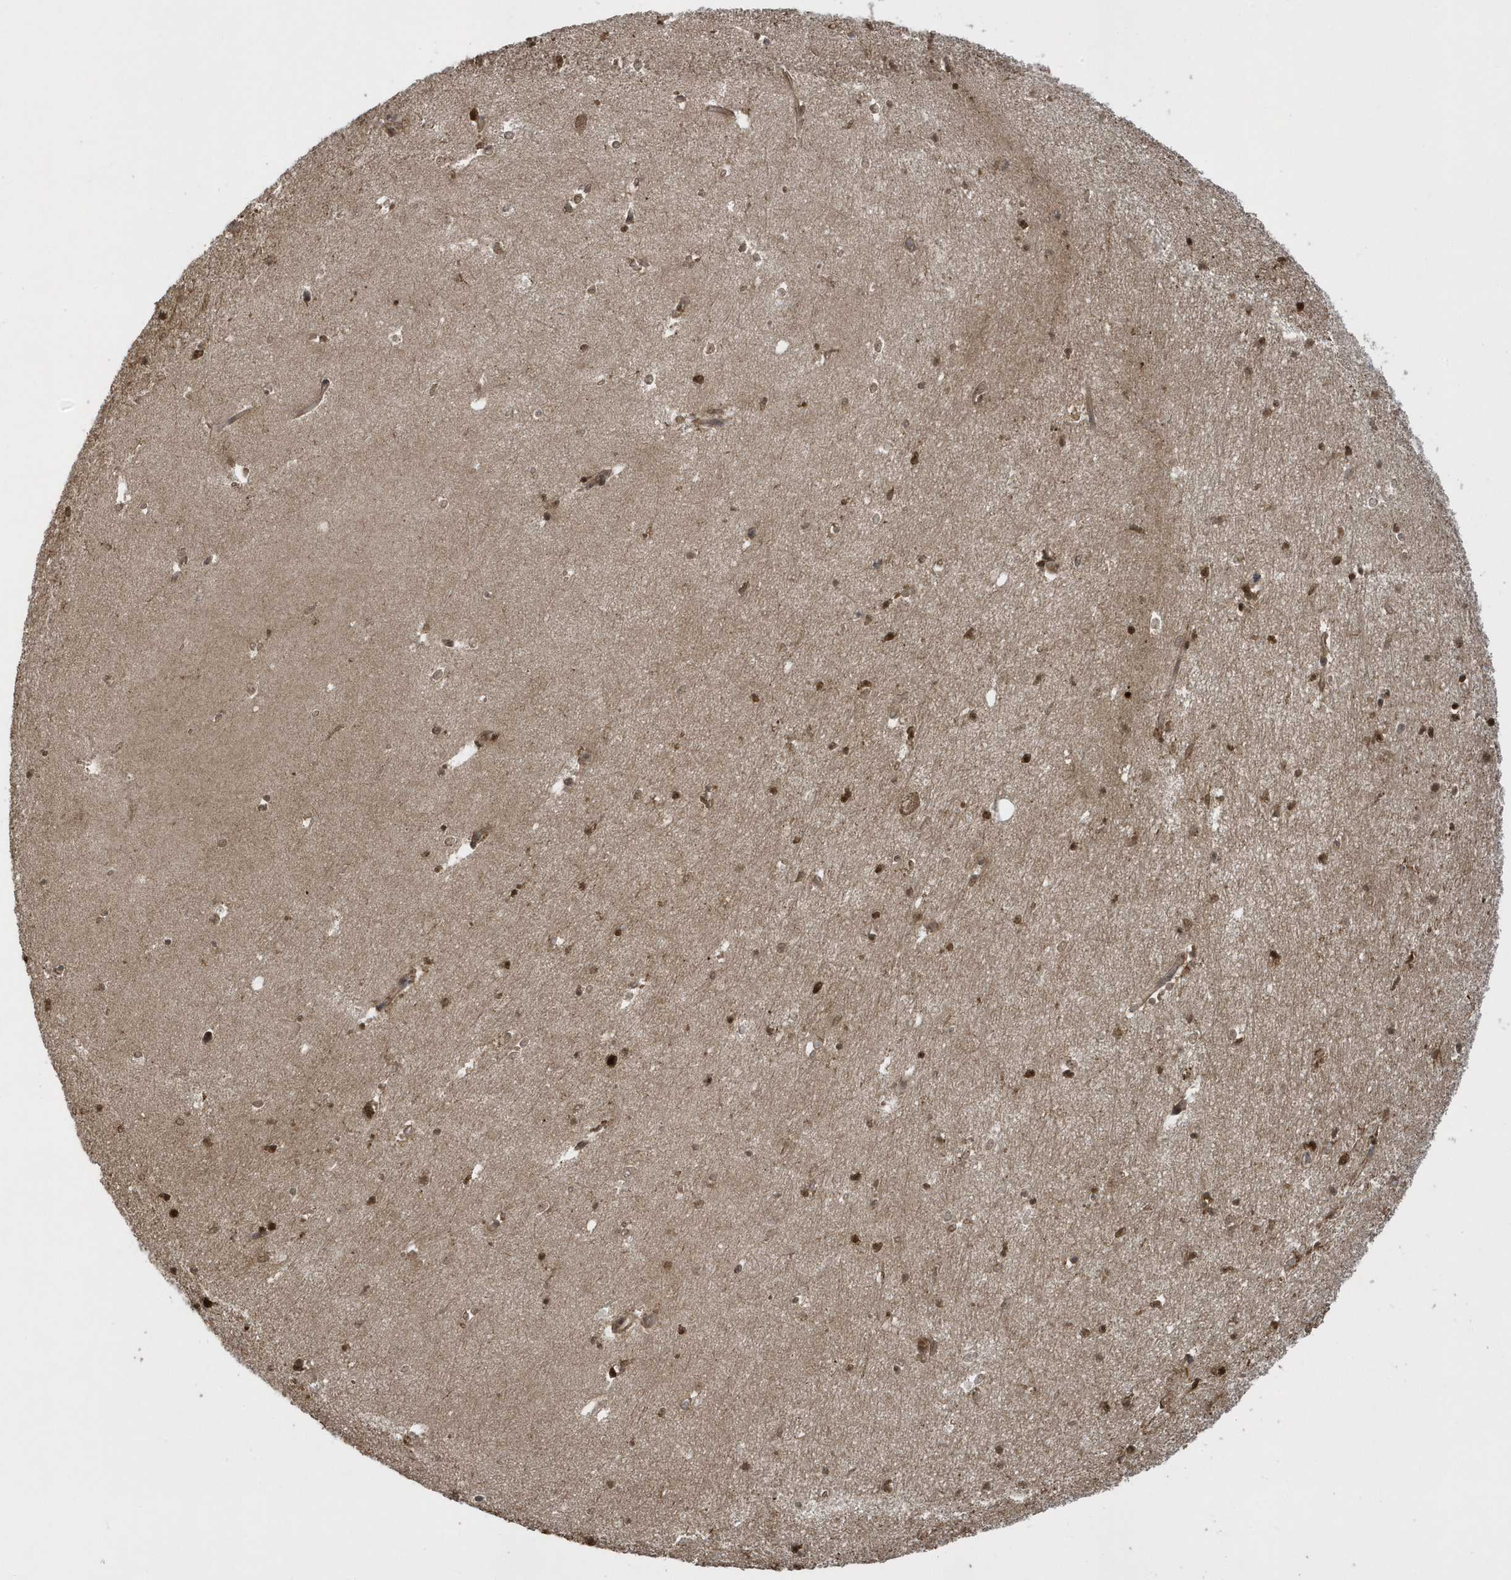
{"staining": {"intensity": "moderate", "quantity": ">75%", "location": "cytoplasmic/membranous"}, "tissue": "hippocampus", "cell_type": "Glial cells", "image_type": "normal", "snomed": [{"axis": "morphology", "description": "Normal tissue, NOS"}, {"axis": "topography", "description": "Hippocampus"}], "caption": "Glial cells exhibit medium levels of moderate cytoplasmic/membranous expression in about >75% of cells in unremarkable hippocampus. Using DAB (brown) and hematoxylin (blue) stains, captured at high magnification using brightfield microscopy.", "gene": "STAMBP", "patient": {"sex": "female", "age": 64}}